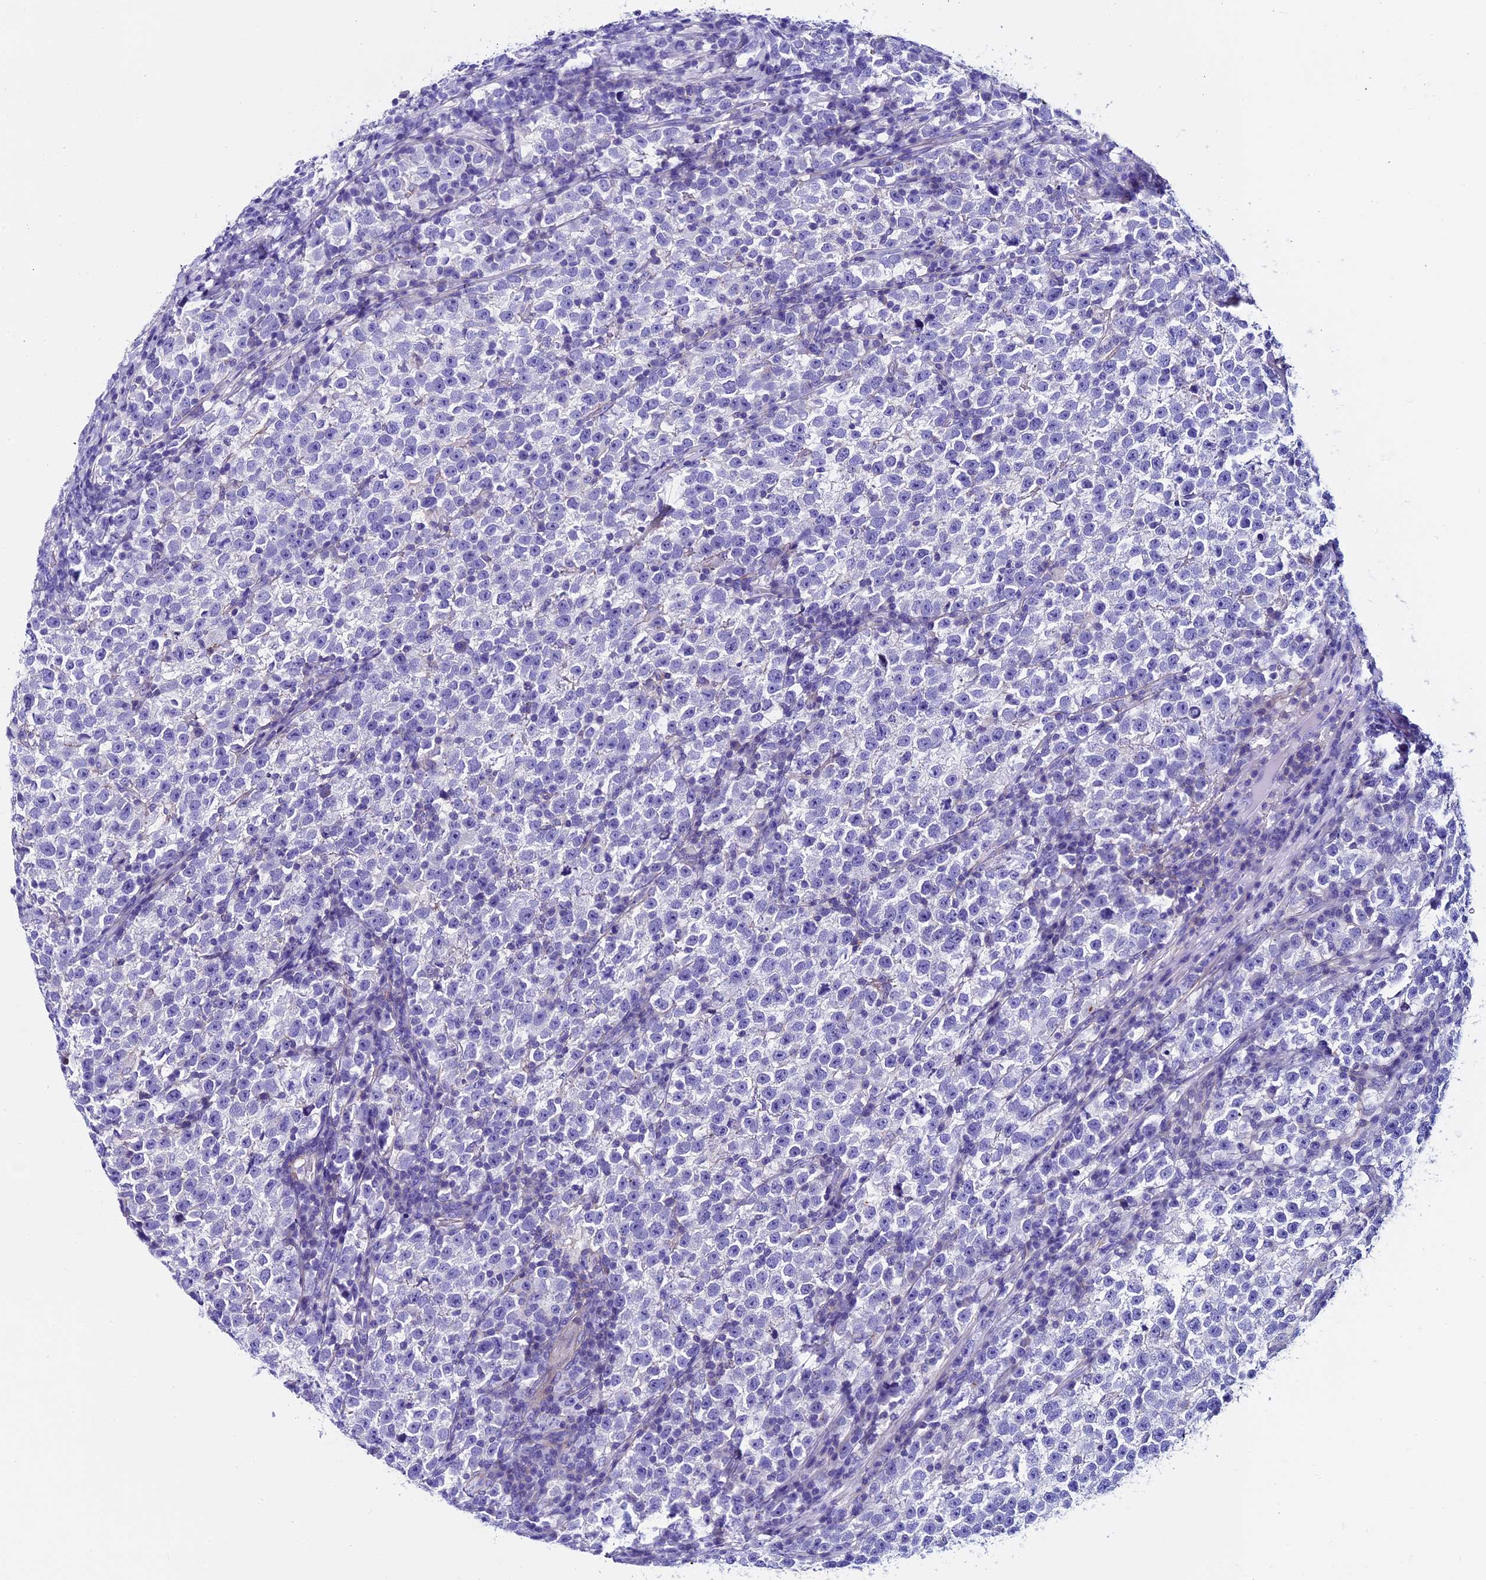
{"staining": {"intensity": "negative", "quantity": "none", "location": "none"}, "tissue": "testis cancer", "cell_type": "Tumor cells", "image_type": "cancer", "snomed": [{"axis": "morphology", "description": "Normal tissue, NOS"}, {"axis": "morphology", "description": "Seminoma, NOS"}, {"axis": "topography", "description": "Testis"}], "caption": "Image shows no significant protein staining in tumor cells of testis cancer (seminoma).", "gene": "EVA1B", "patient": {"sex": "male", "age": 43}}